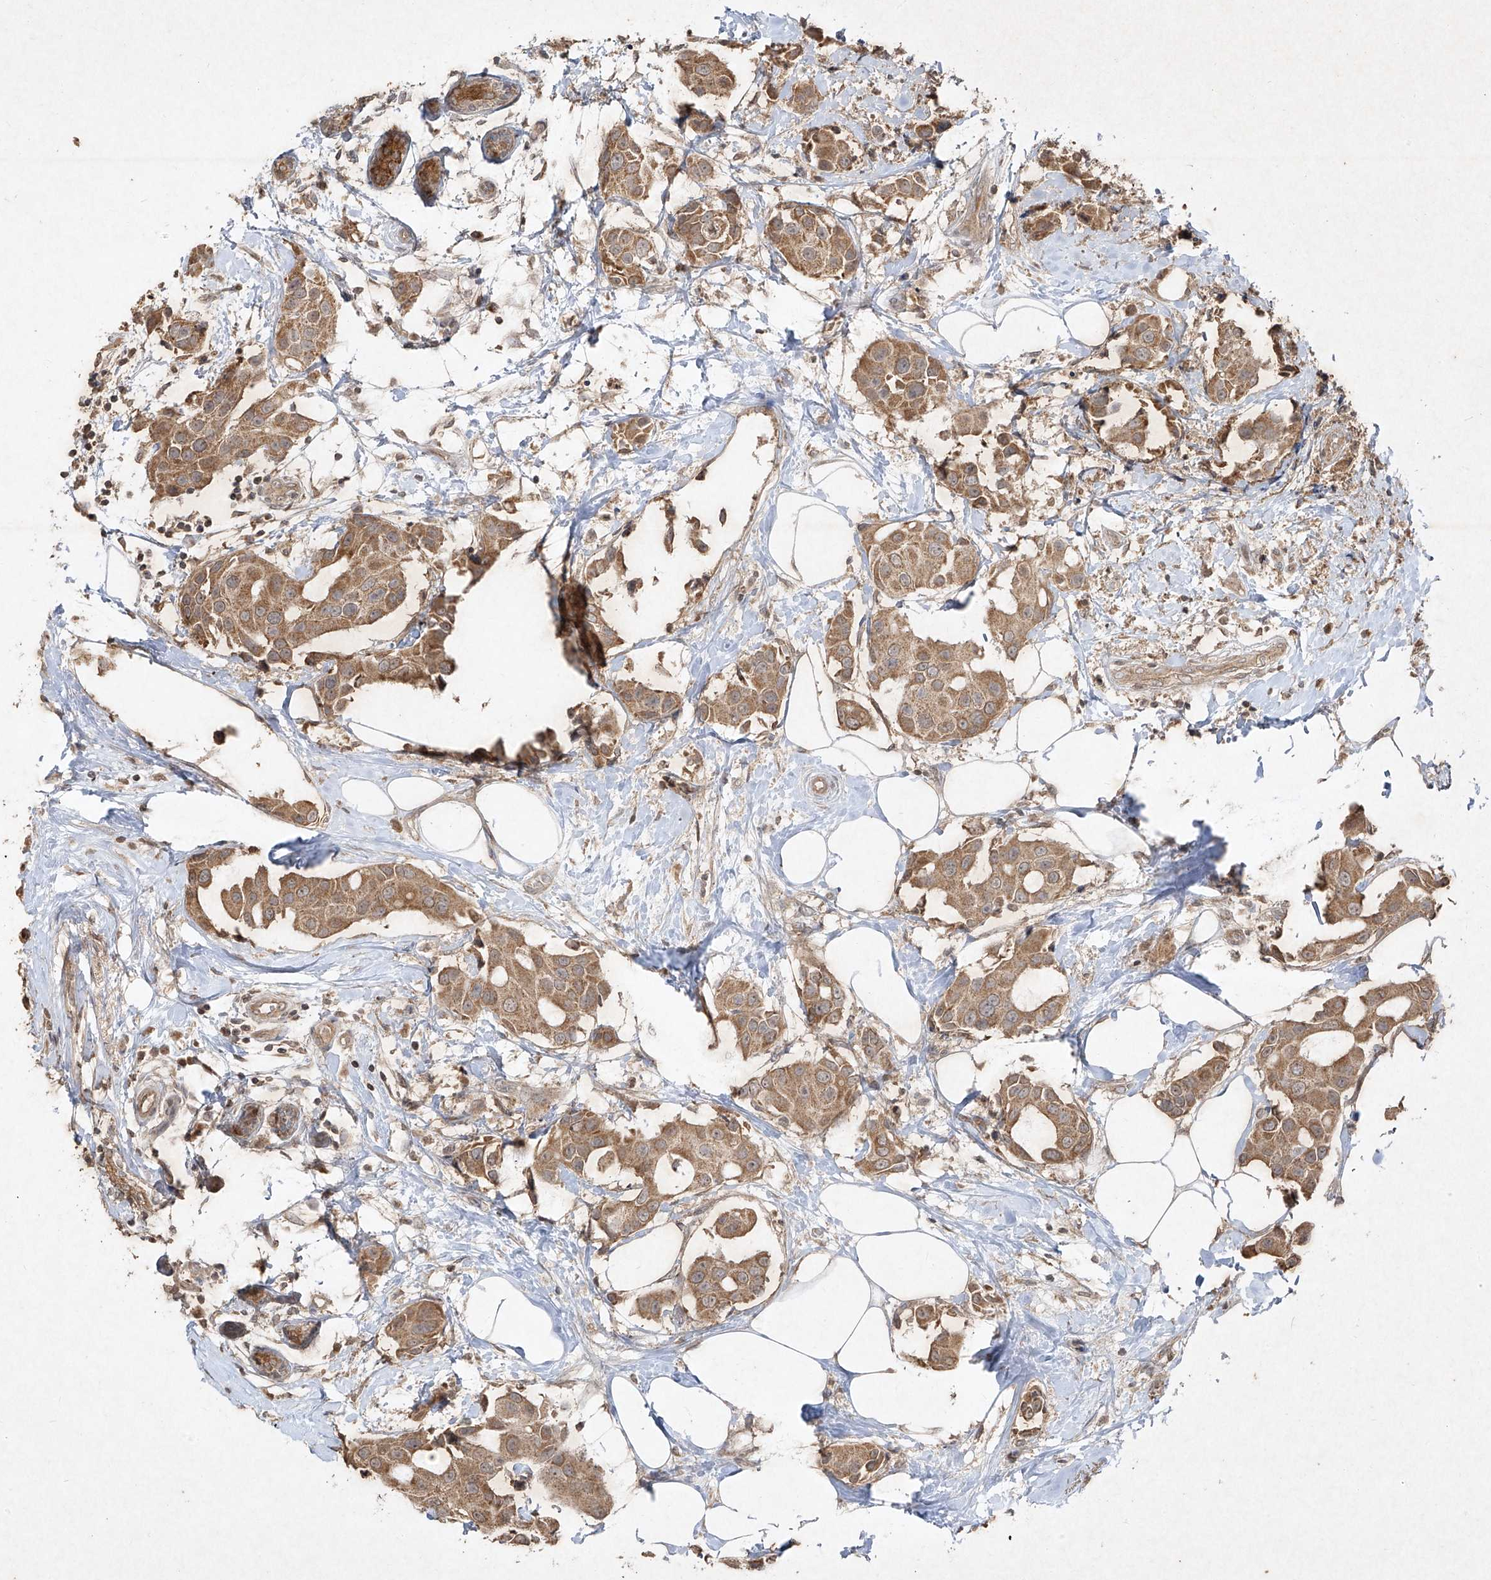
{"staining": {"intensity": "moderate", "quantity": ">75%", "location": "cytoplasmic/membranous"}, "tissue": "breast cancer", "cell_type": "Tumor cells", "image_type": "cancer", "snomed": [{"axis": "morphology", "description": "Normal tissue, NOS"}, {"axis": "morphology", "description": "Duct carcinoma"}, {"axis": "topography", "description": "Breast"}], "caption": "A brown stain labels moderate cytoplasmic/membranous staining of a protein in human breast cancer tumor cells. (DAB IHC, brown staining for protein, blue staining for nuclei).", "gene": "ABCD3", "patient": {"sex": "female", "age": 39}}